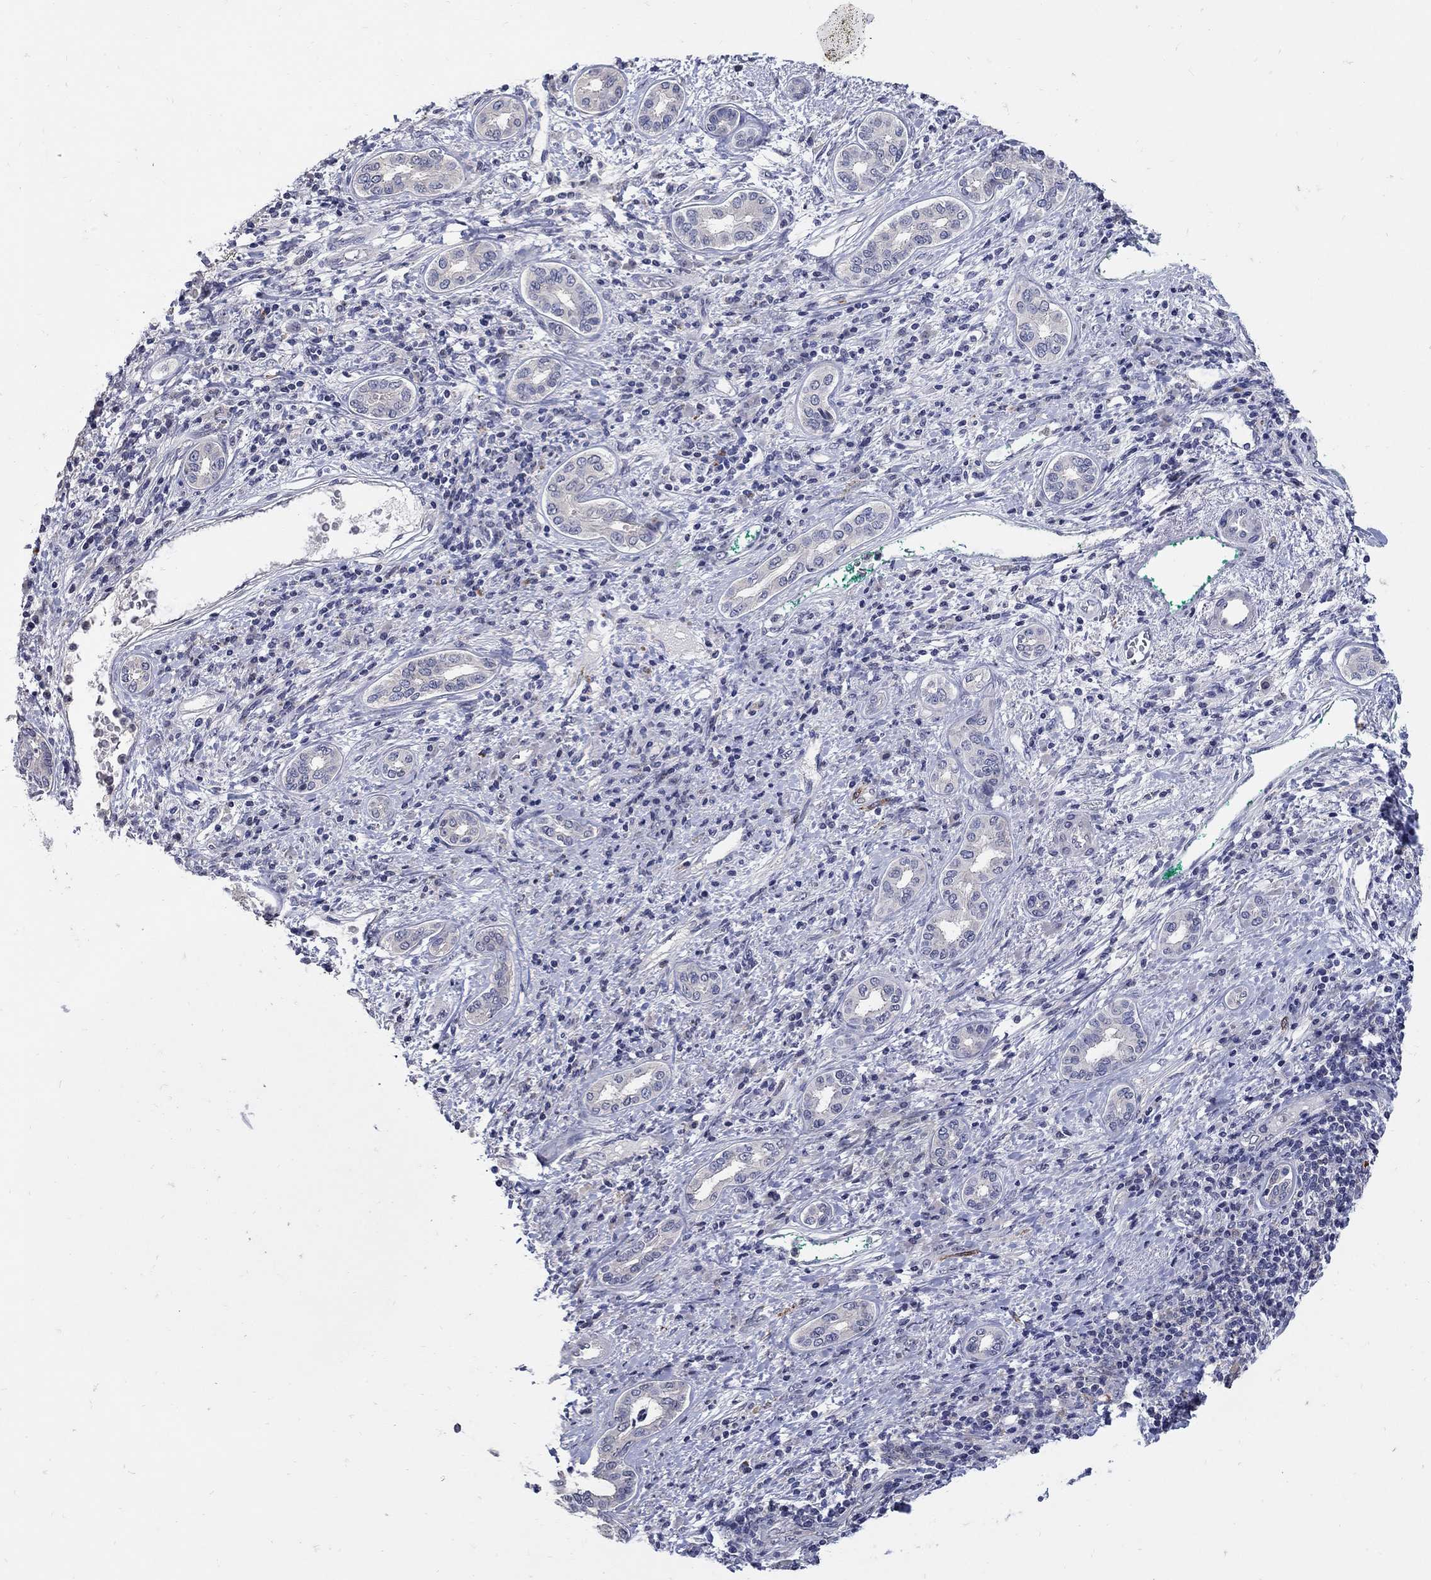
{"staining": {"intensity": "negative", "quantity": "none", "location": "none"}, "tissue": "liver cancer", "cell_type": "Tumor cells", "image_type": "cancer", "snomed": [{"axis": "morphology", "description": "Carcinoma, Hepatocellular, NOS"}, {"axis": "topography", "description": "Liver"}], "caption": "An image of liver cancer (hepatocellular carcinoma) stained for a protein displays no brown staining in tumor cells.", "gene": "CETN1", "patient": {"sex": "male", "age": 65}}